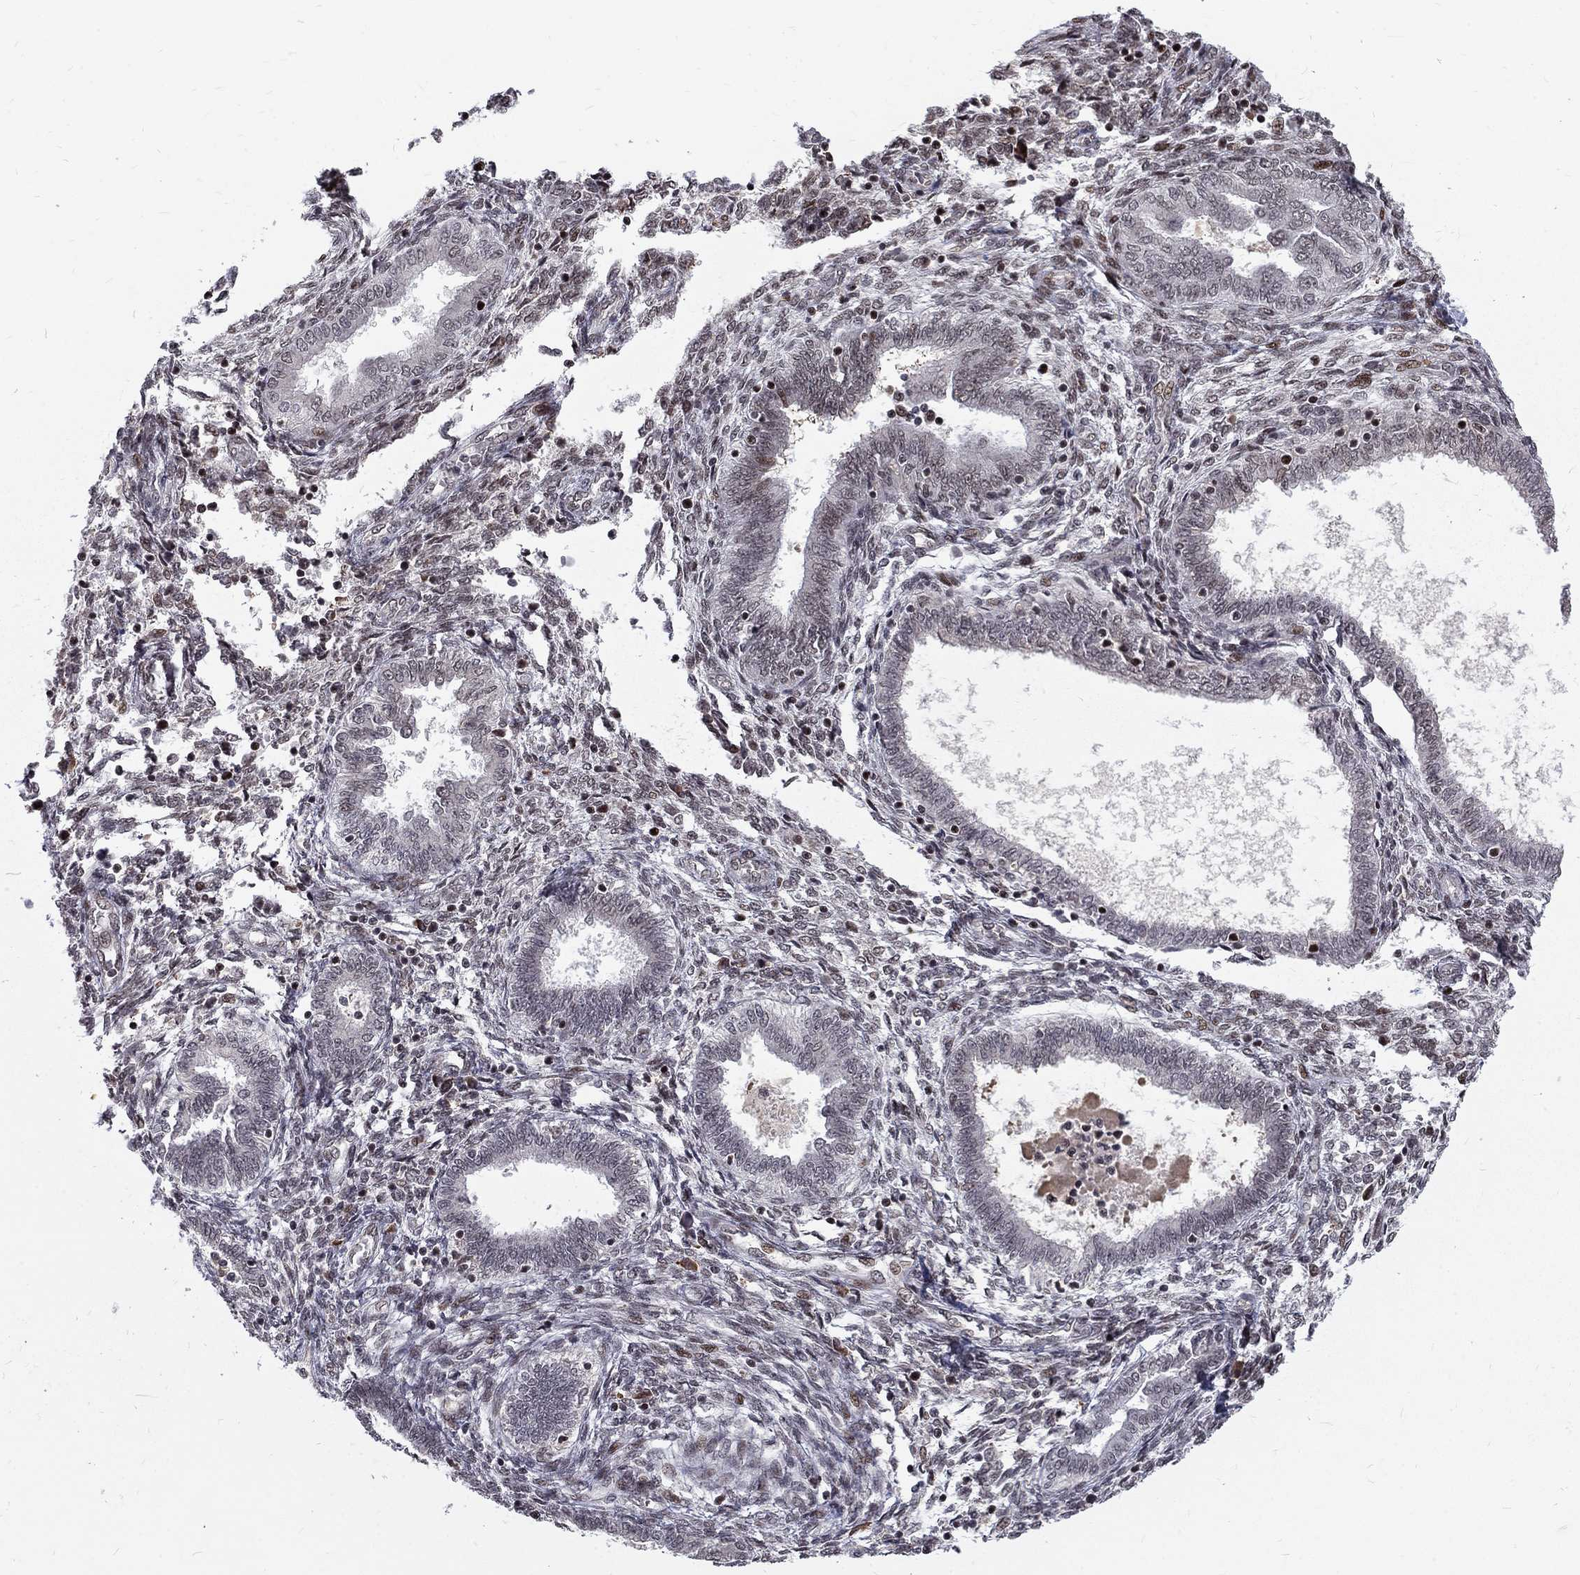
{"staining": {"intensity": "moderate", "quantity": "25%-75%", "location": "nuclear"}, "tissue": "endometrium", "cell_type": "Cells in endometrial stroma", "image_type": "normal", "snomed": [{"axis": "morphology", "description": "Normal tissue, NOS"}, {"axis": "topography", "description": "Endometrium"}], "caption": "Cells in endometrial stroma display moderate nuclear expression in approximately 25%-75% of cells in unremarkable endometrium.", "gene": "TCEAL1", "patient": {"sex": "female", "age": 42}}